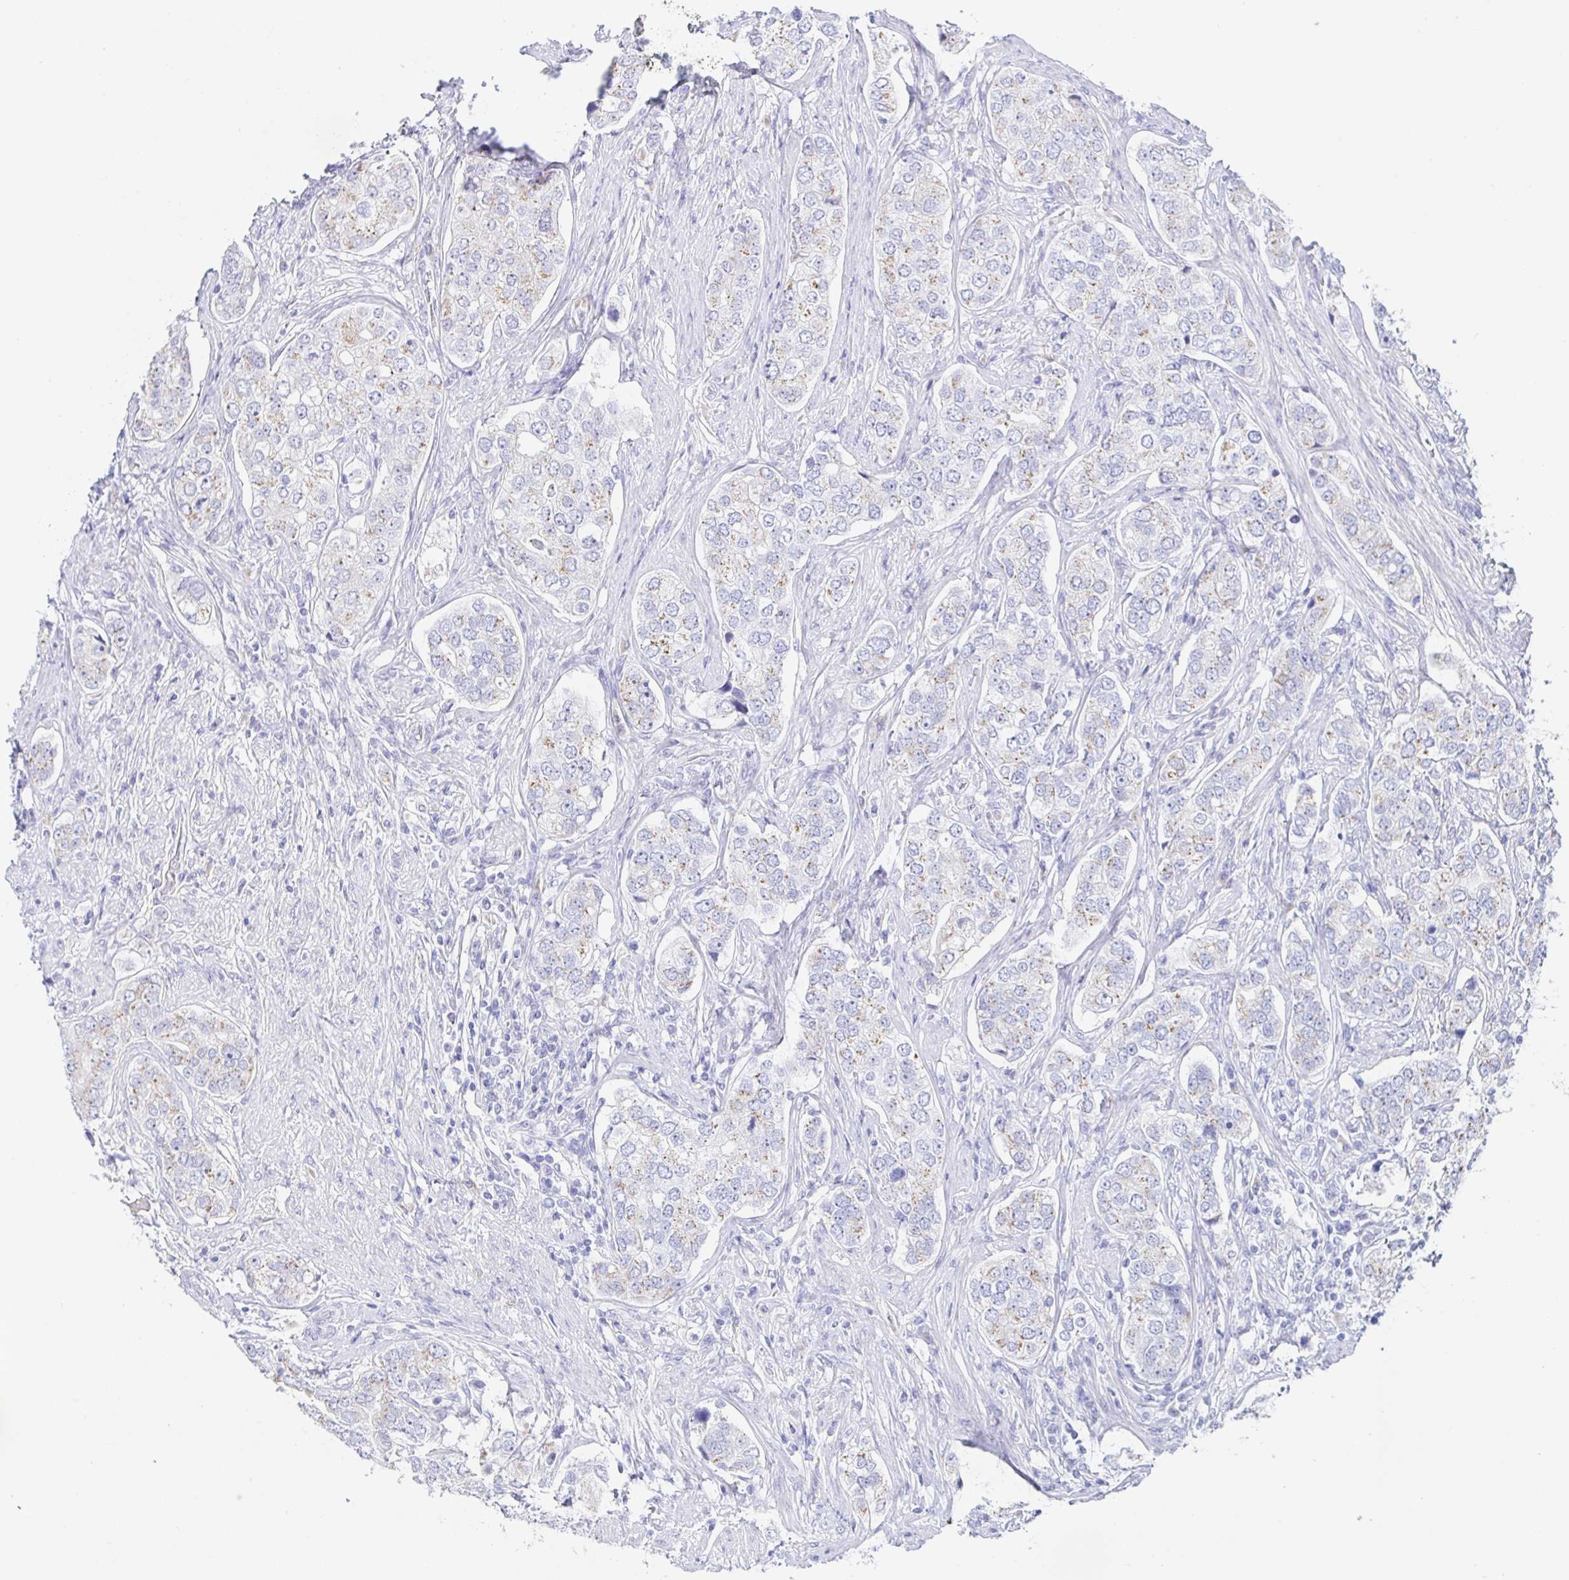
{"staining": {"intensity": "weak", "quantity": "25%-75%", "location": "cytoplasmic/membranous"}, "tissue": "prostate cancer", "cell_type": "Tumor cells", "image_type": "cancer", "snomed": [{"axis": "morphology", "description": "Adenocarcinoma, High grade"}, {"axis": "topography", "description": "Prostate"}], "caption": "The micrograph reveals immunohistochemical staining of prostate adenocarcinoma (high-grade). There is weak cytoplasmic/membranous positivity is appreciated in approximately 25%-75% of tumor cells.", "gene": "SIAH3", "patient": {"sex": "male", "age": 60}}